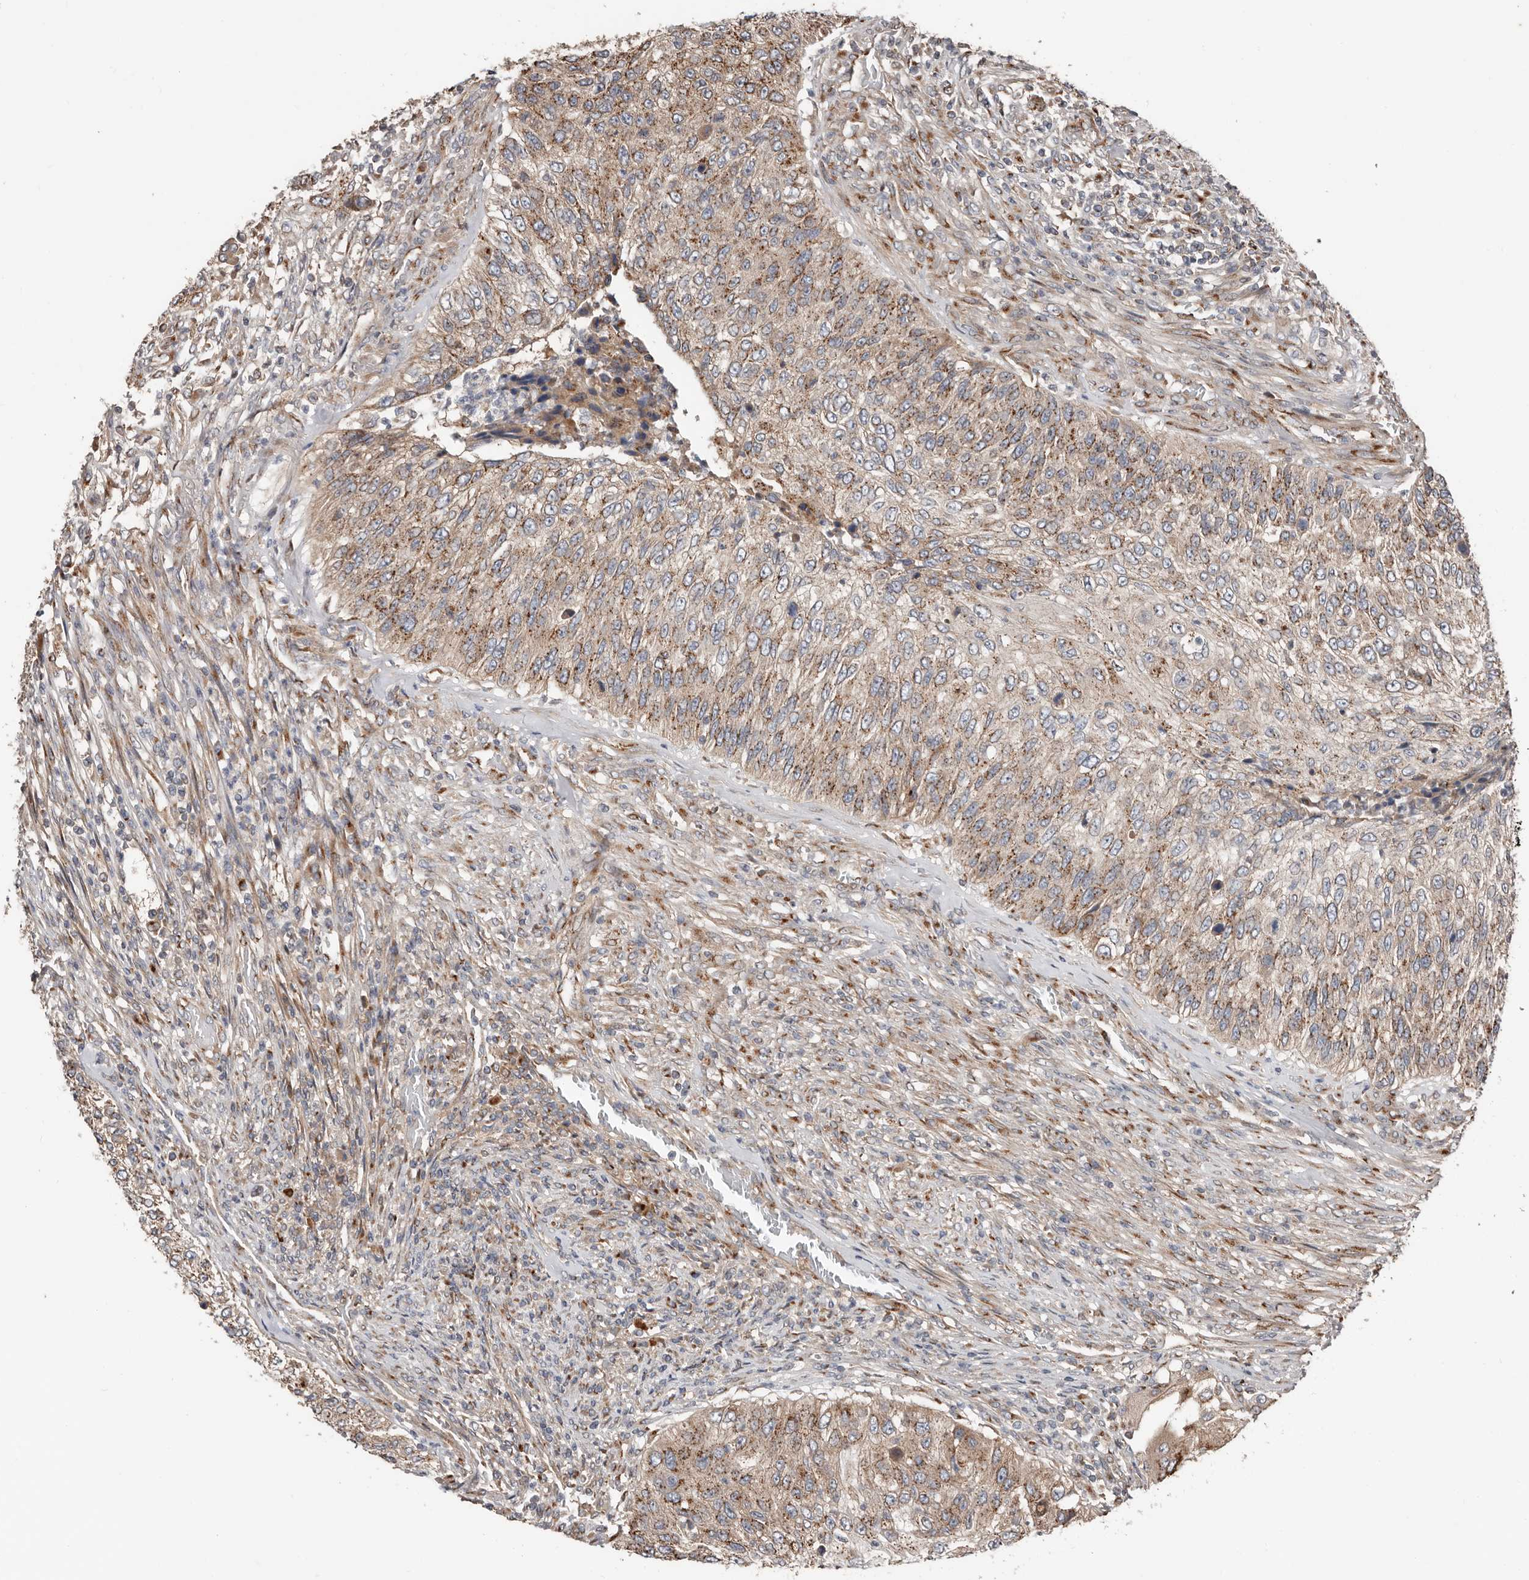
{"staining": {"intensity": "moderate", "quantity": ">75%", "location": "cytoplasmic/membranous"}, "tissue": "urothelial cancer", "cell_type": "Tumor cells", "image_type": "cancer", "snomed": [{"axis": "morphology", "description": "Urothelial carcinoma, High grade"}, {"axis": "topography", "description": "Urinary bladder"}], "caption": "An IHC micrograph of neoplastic tissue is shown. Protein staining in brown highlights moderate cytoplasmic/membranous positivity in urothelial cancer within tumor cells.", "gene": "COG1", "patient": {"sex": "female", "age": 60}}